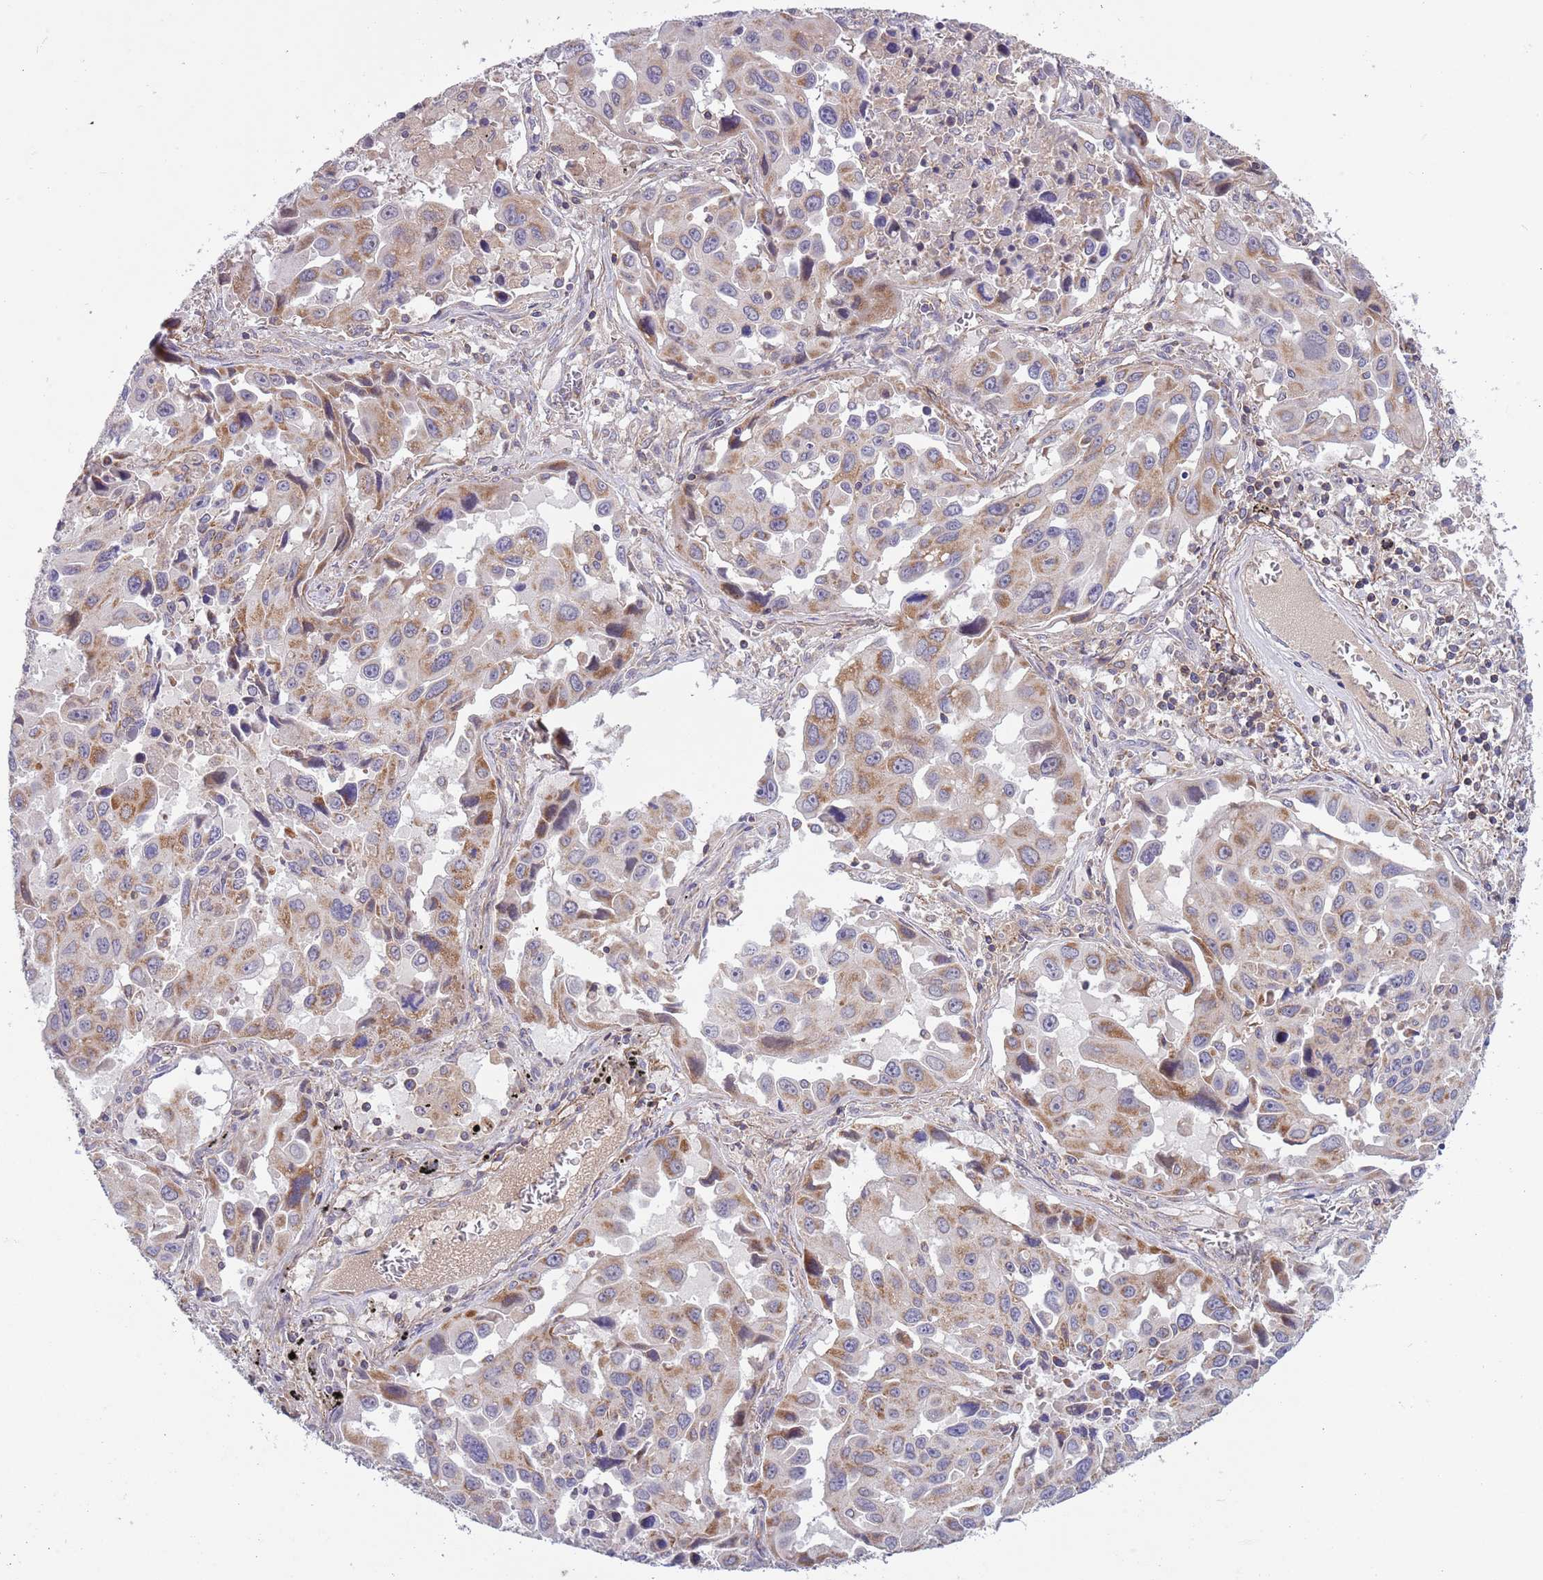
{"staining": {"intensity": "moderate", "quantity": ">75%", "location": "cytoplasmic/membranous"}, "tissue": "lung cancer", "cell_type": "Tumor cells", "image_type": "cancer", "snomed": [{"axis": "morphology", "description": "Adenocarcinoma, NOS"}, {"axis": "topography", "description": "Lung"}], "caption": "This micrograph displays IHC staining of lung cancer, with medium moderate cytoplasmic/membranous staining in about >75% of tumor cells.", "gene": "IRS4", "patient": {"sex": "male", "age": 66}}